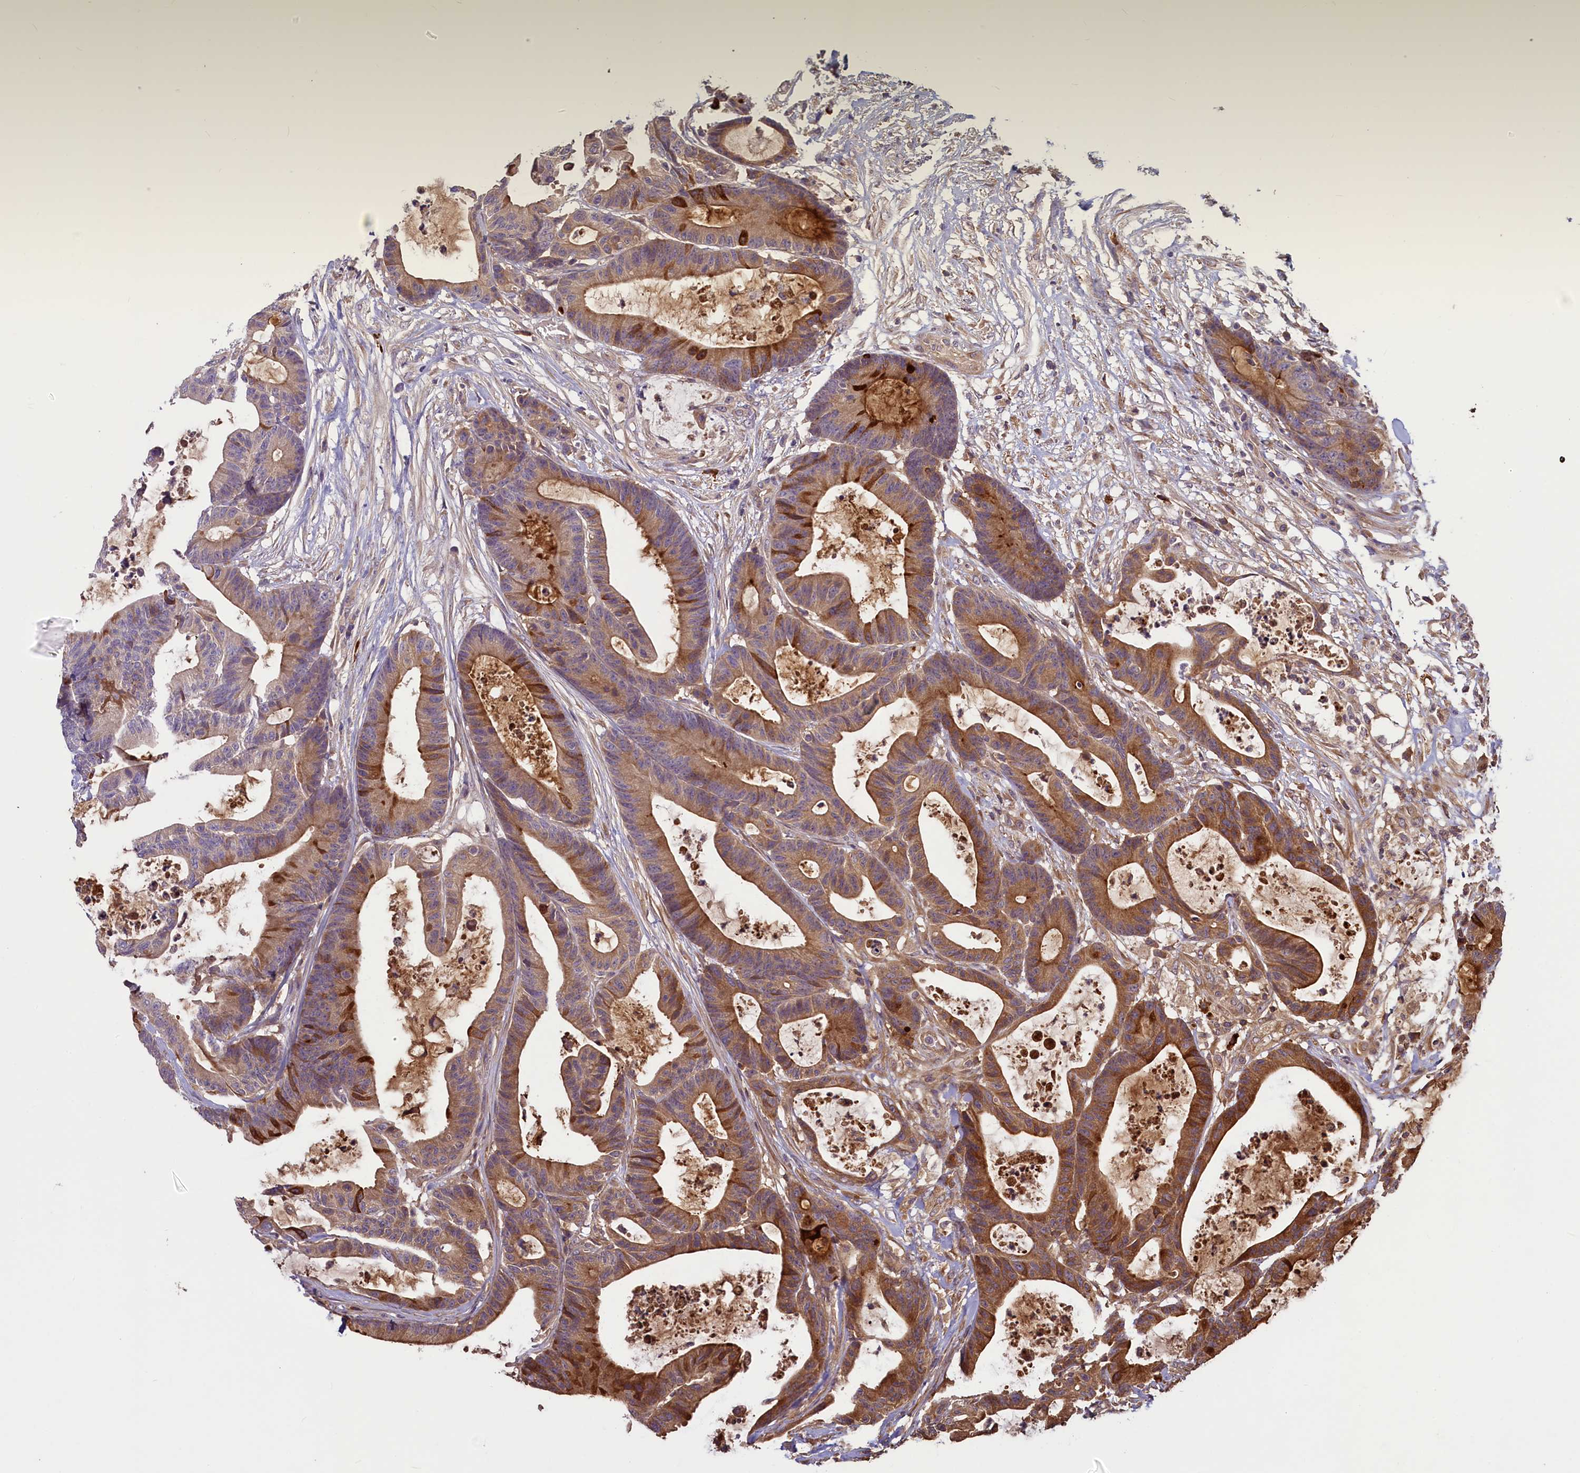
{"staining": {"intensity": "moderate", "quantity": ">75%", "location": "cytoplasmic/membranous"}, "tissue": "colorectal cancer", "cell_type": "Tumor cells", "image_type": "cancer", "snomed": [{"axis": "morphology", "description": "Adenocarcinoma, NOS"}, {"axis": "topography", "description": "Colon"}], "caption": "There is medium levels of moderate cytoplasmic/membranous positivity in tumor cells of colorectal cancer (adenocarcinoma), as demonstrated by immunohistochemical staining (brown color).", "gene": "NUDT6", "patient": {"sex": "female", "age": 84}}